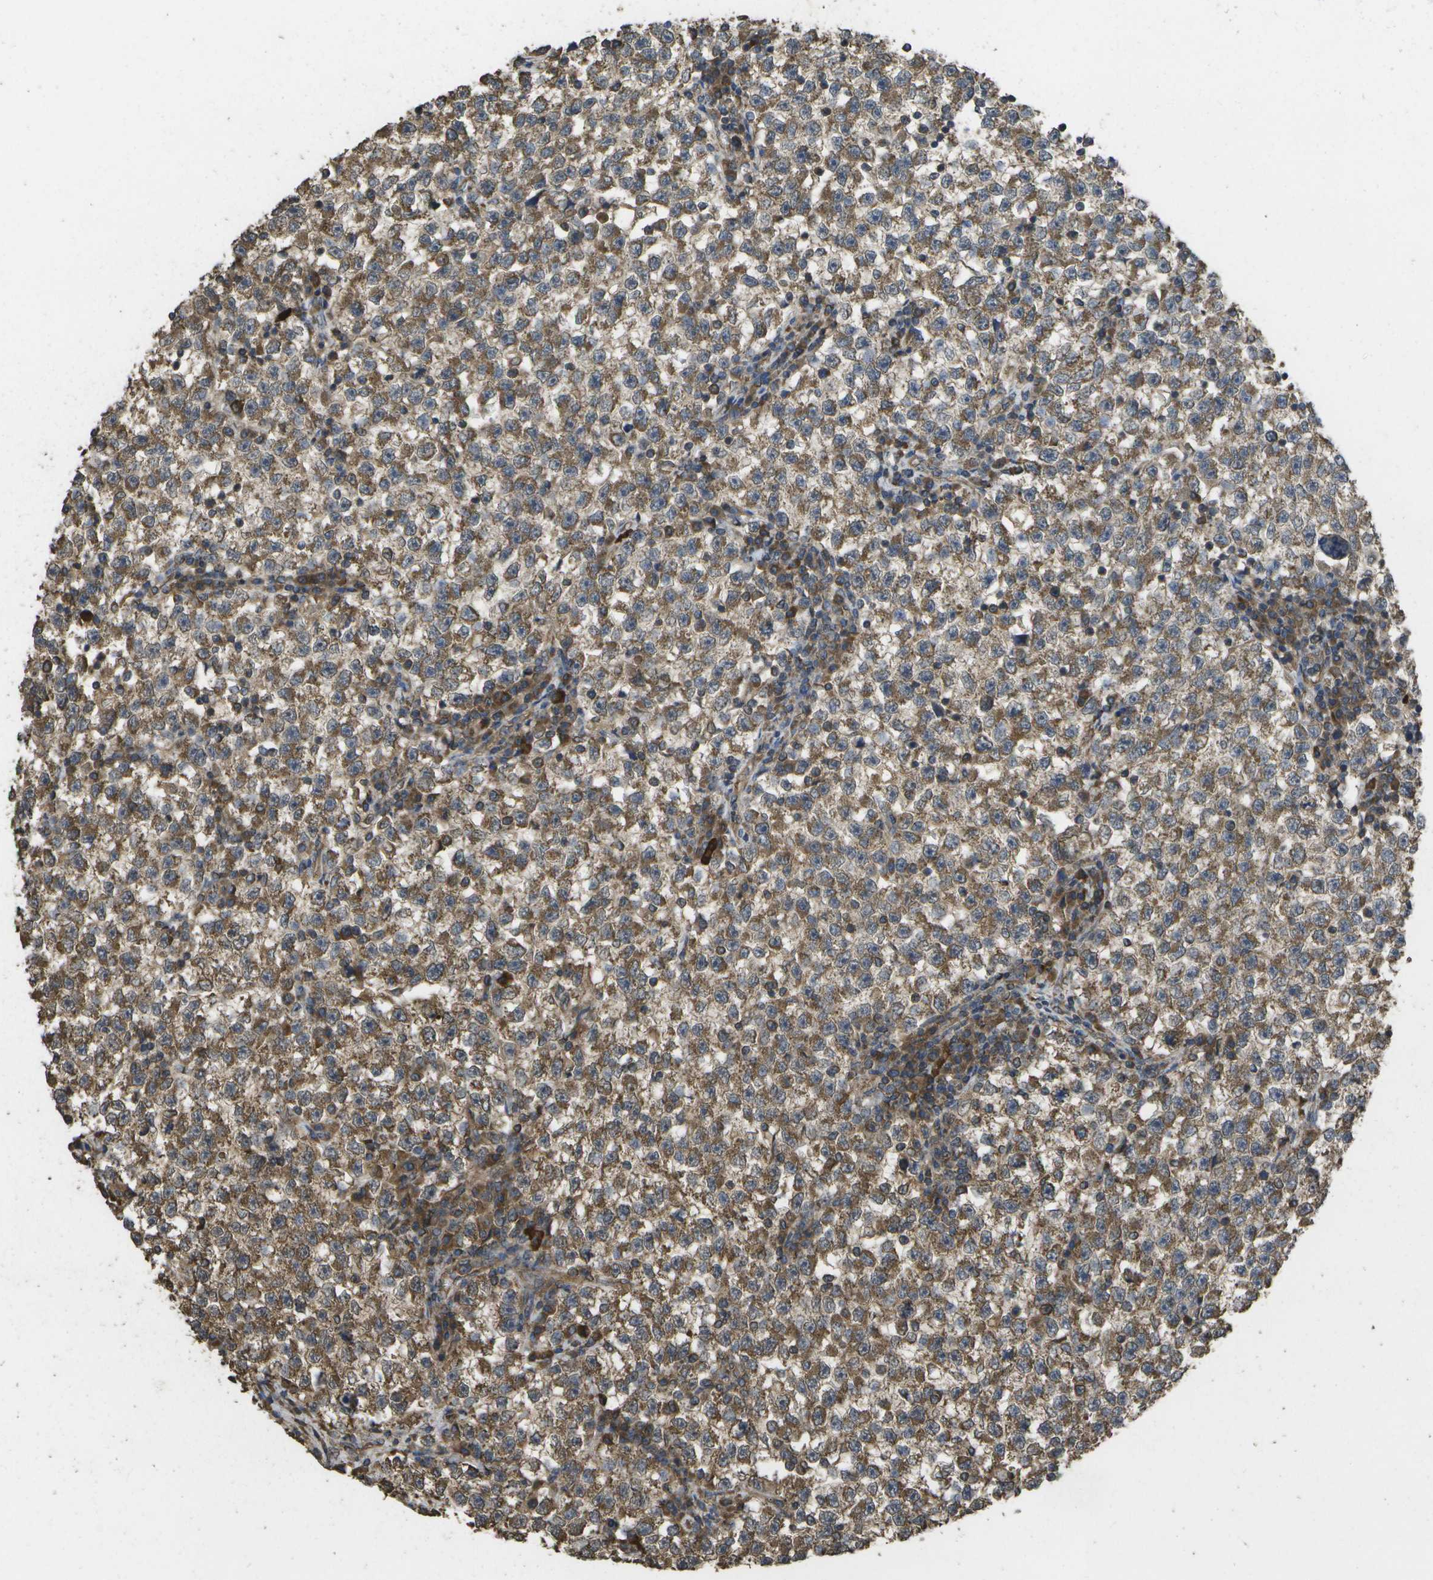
{"staining": {"intensity": "moderate", "quantity": ">75%", "location": "cytoplasmic/membranous"}, "tissue": "testis cancer", "cell_type": "Tumor cells", "image_type": "cancer", "snomed": [{"axis": "morphology", "description": "Seminoma, NOS"}, {"axis": "topography", "description": "Testis"}], "caption": "Testis seminoma stained with immunohistochemistry displays moderate cytoplasmic/membranous staining in about >75% of tumor cells.", "gene": "SACS", "patient": {"sex": "male", "age": 22}}